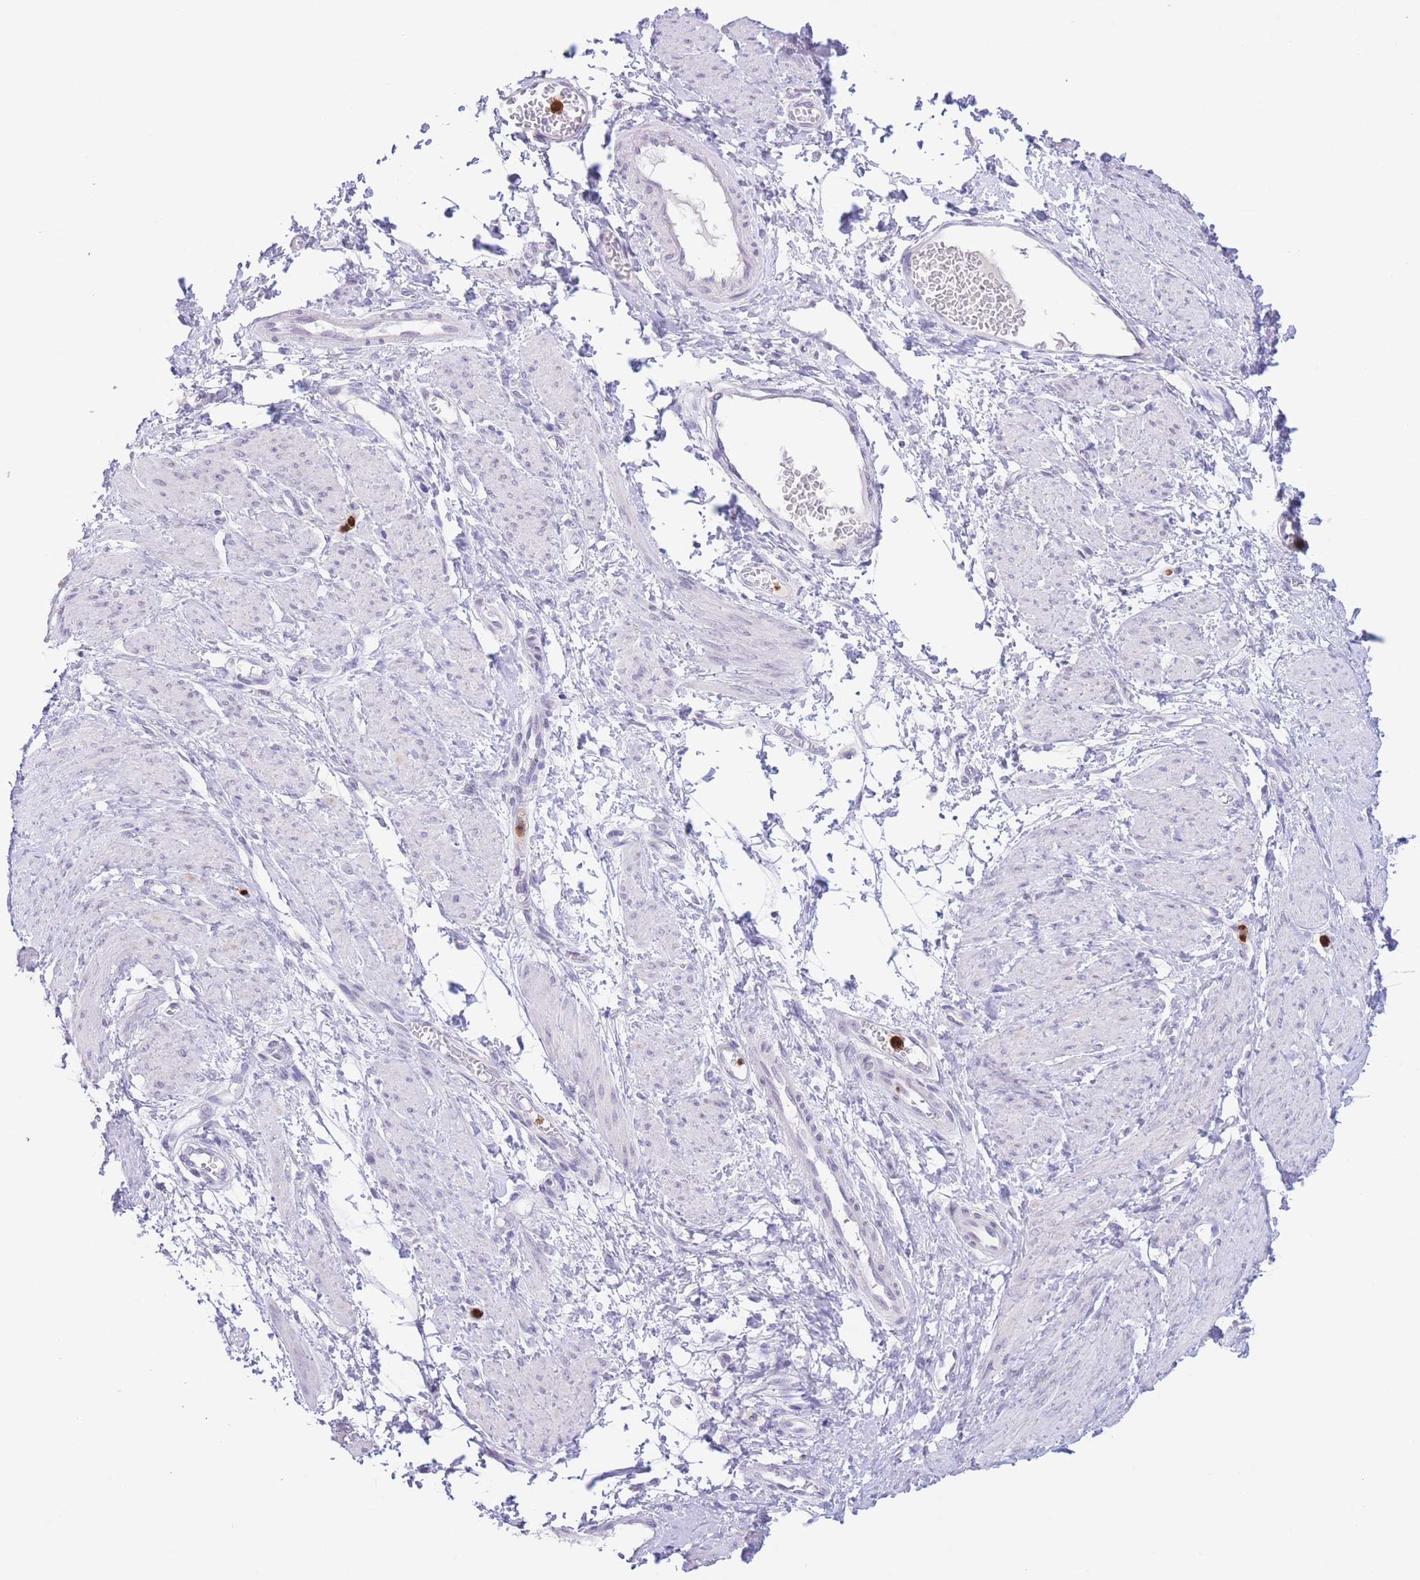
{"staining": {"intensity": "negative", "quantity": "none", "location": "none"}, "tissue": "smooth muscle", "cell_type": "Smooth muscle cells", "image_type": "normal", "snomed": [{"axis": "morphology", "description": "Normal tissue, NOS"}, {"axis": "topography", "description": "Smooth muscle"}, {"axis": "topography", "description": "Uterus"}], "caption": "The image exhibits no significant staining in smooth muscle cells of smooth muscle.", "gene": "LCLAT1", "patient": {"sex": "female", "age": 39}}